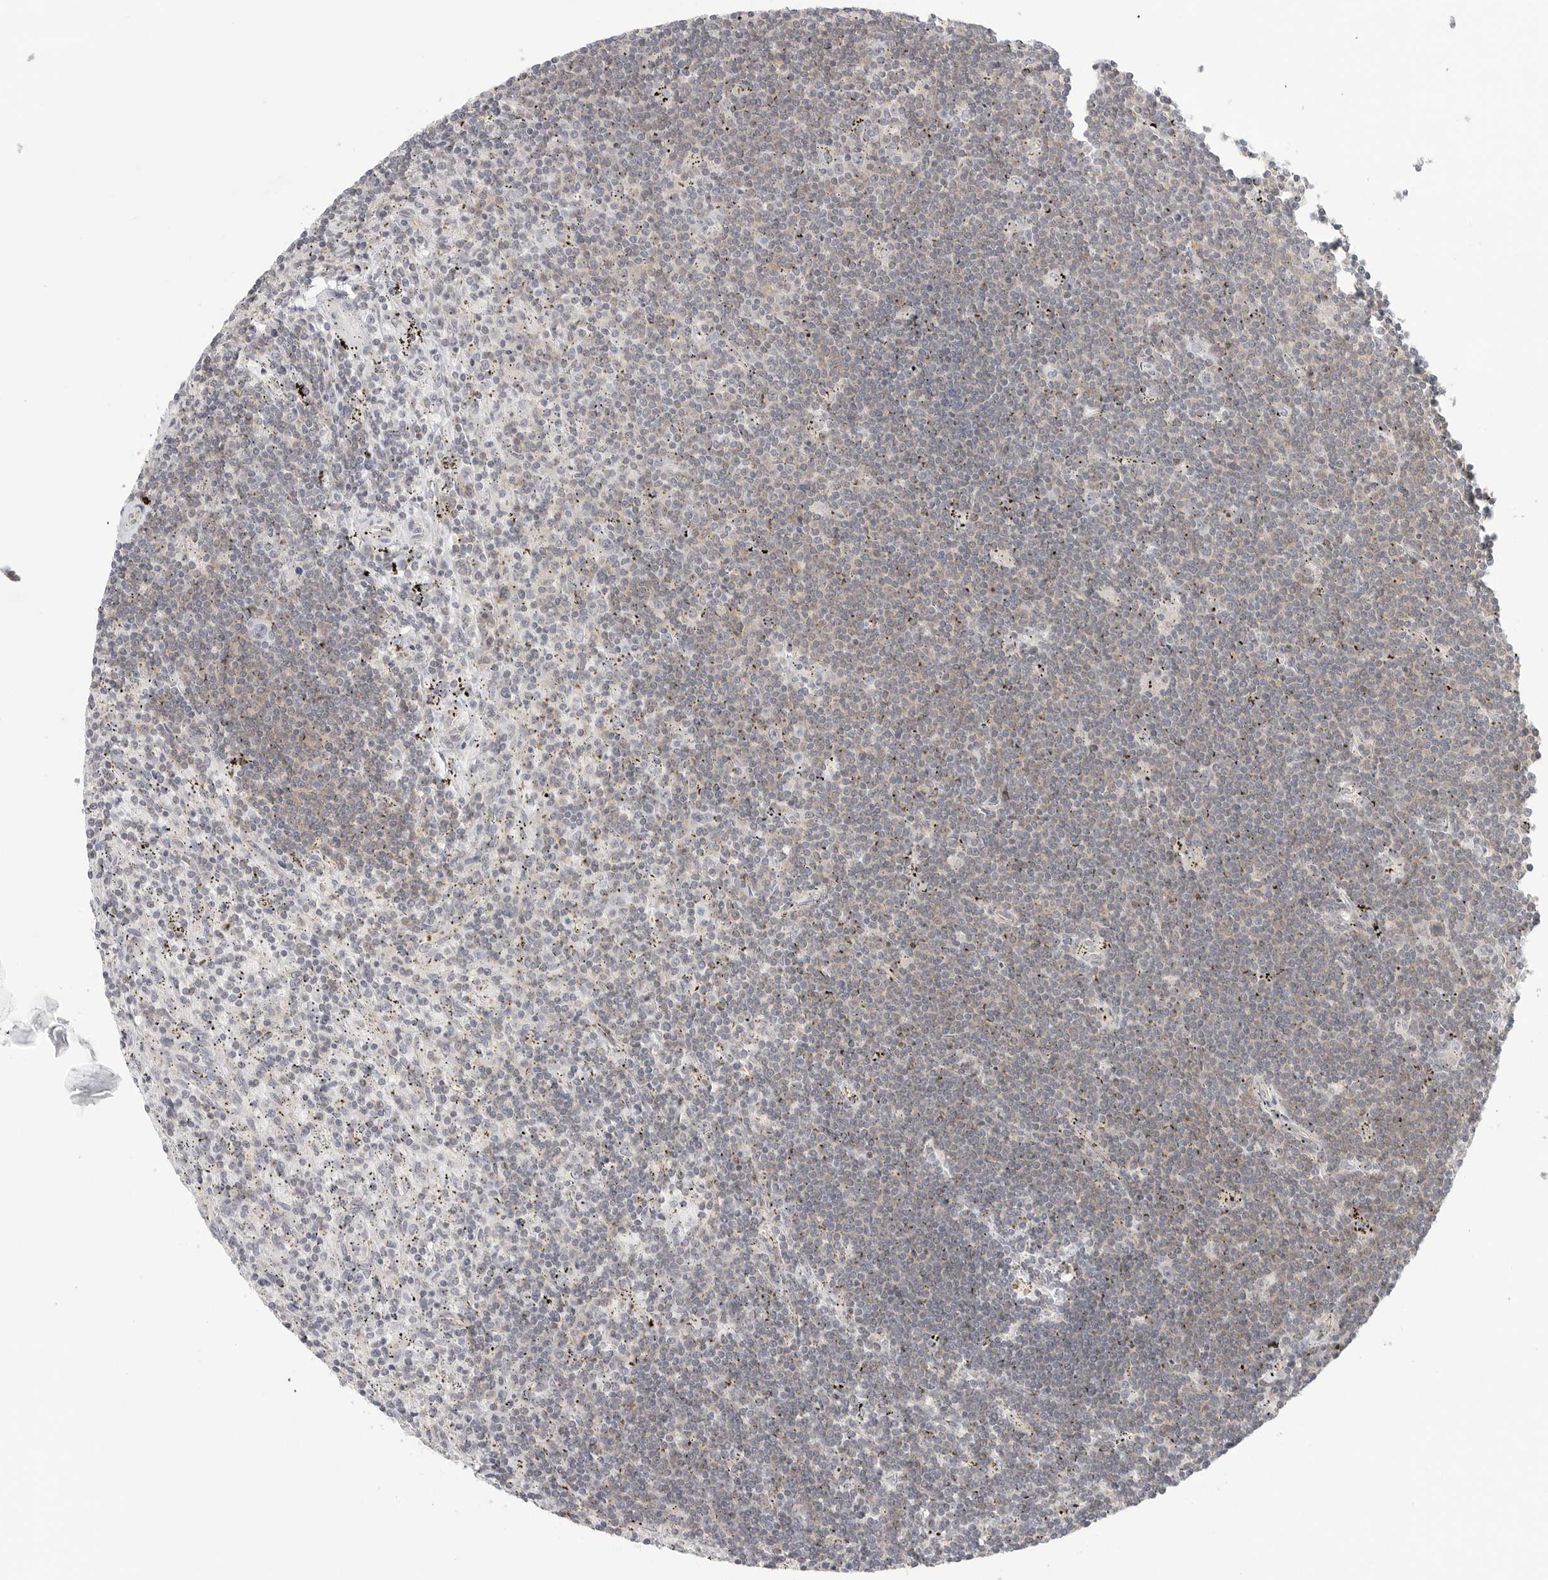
{"staining": {"intensity": "negative", "quantity": "none", "location": "none"}, "tissue": "lymphoma", "cell_type": "Tumor cells", "image_type": "cancer", "snomed": [{"axis": "morphology", "description": "Malignant lymphoma, non-Hodgkin's type, Low grade"}, {"axis": "topography", "description": "Spleen"}], "caption": "Tumor cells are negative for brown protein staining in malignant lymphoma, non-Hodgkin's type (low-grade). (Stains: DAB (3,3'-diaminobenzidine) IHC with hematoxylin counter stain, Microscopy: brightfield microscopy at high magnification).", "gene": "HDAC6", "patient": {"sex": "male", "age": 76}}